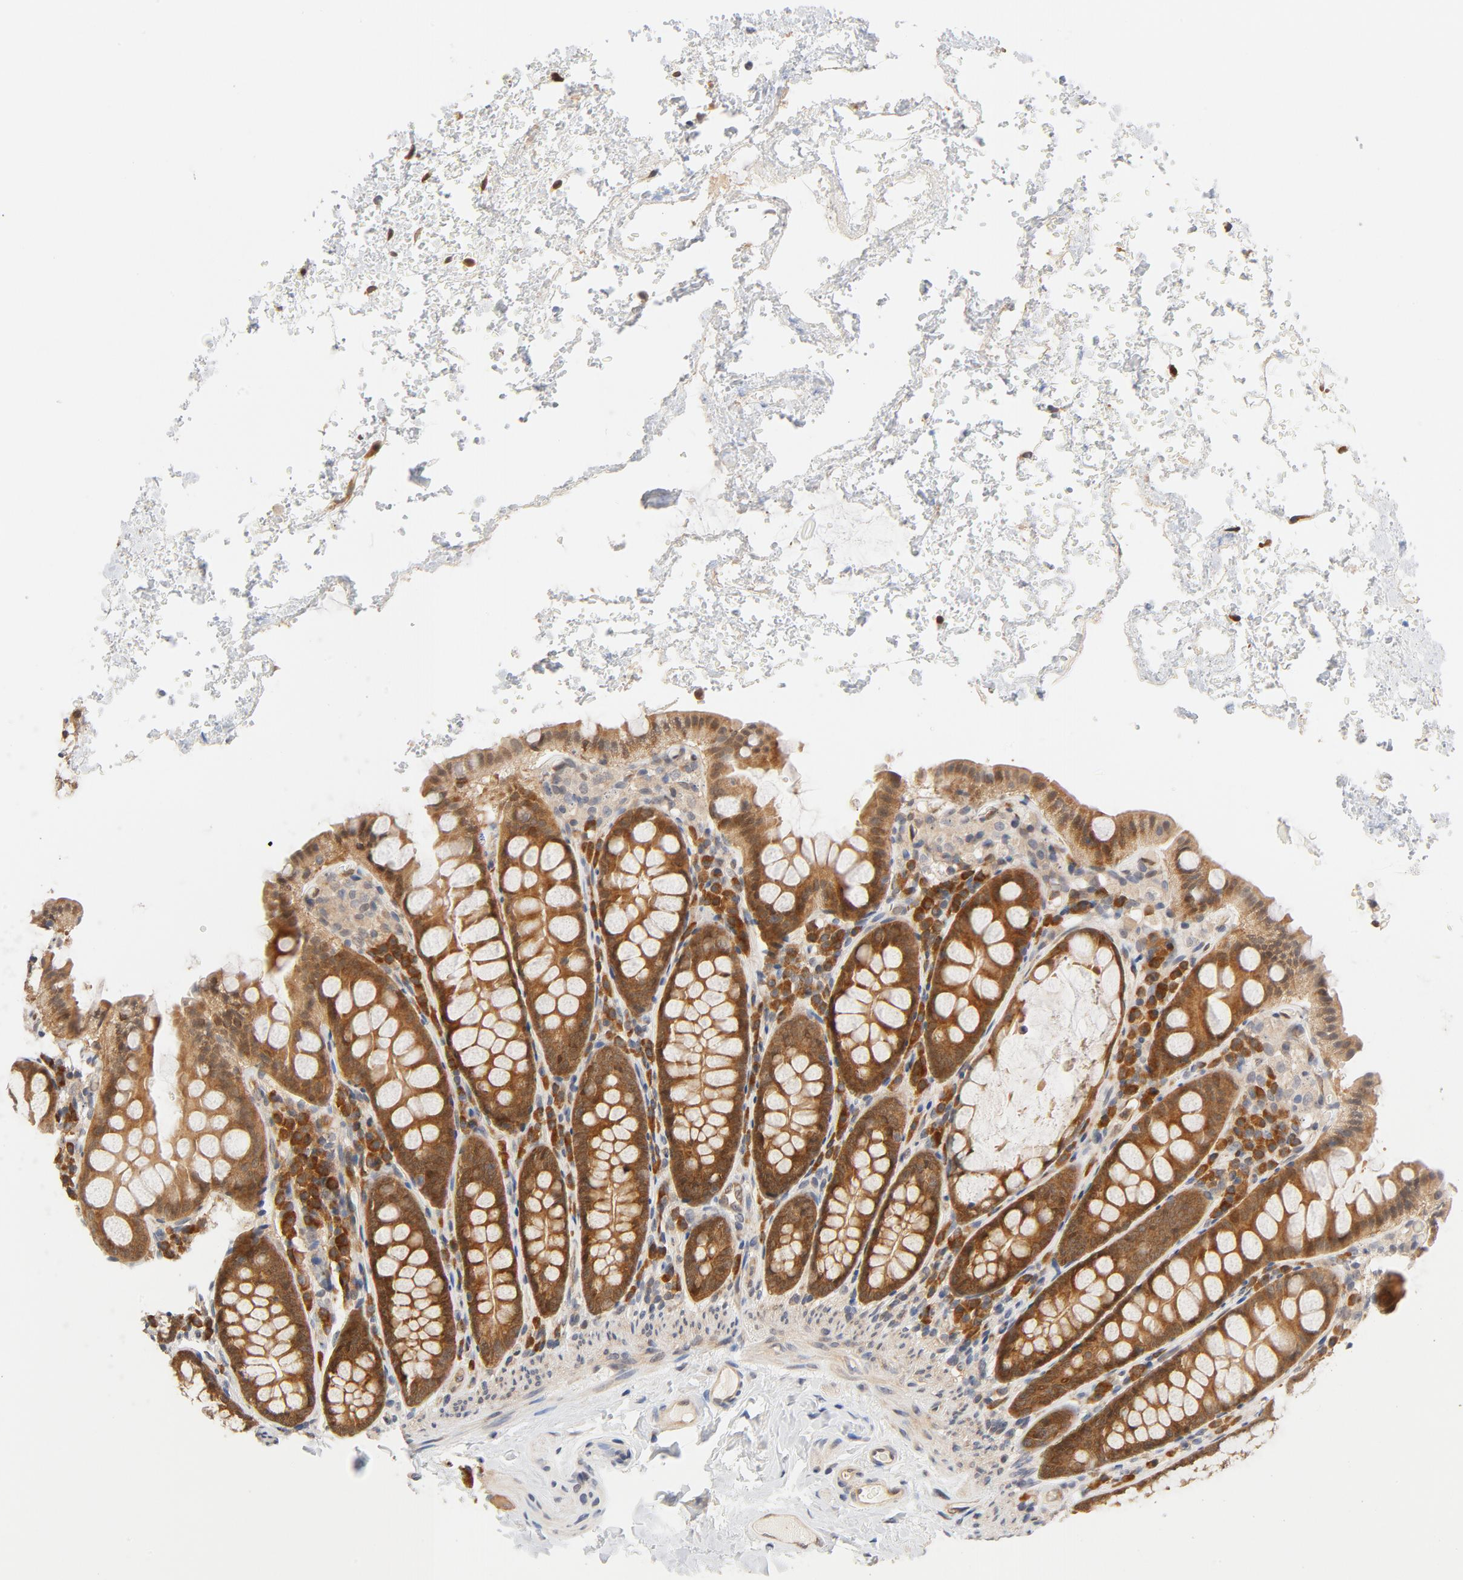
{"staining": {"intensity": "moderate", "quantity": ">75%", "location": "cytoplasmic/membranous"}, "tissue": "colon", "cell_type": "Endothelial cells", "image_type": "normal", "snomed": [{"axis": "morphology", "description": "Normal tissue, NOS"}, {"axis": "topography", "description": "Colon"}], "caption": "Unremarkable colon was stained to show a protein in brown. There is medium levels of moderate cytoplasmic/membranous positivity in about >75% of endothelial cells.", "gene": "EIF4E", "patient": {"sex": "female", "age": 61}}